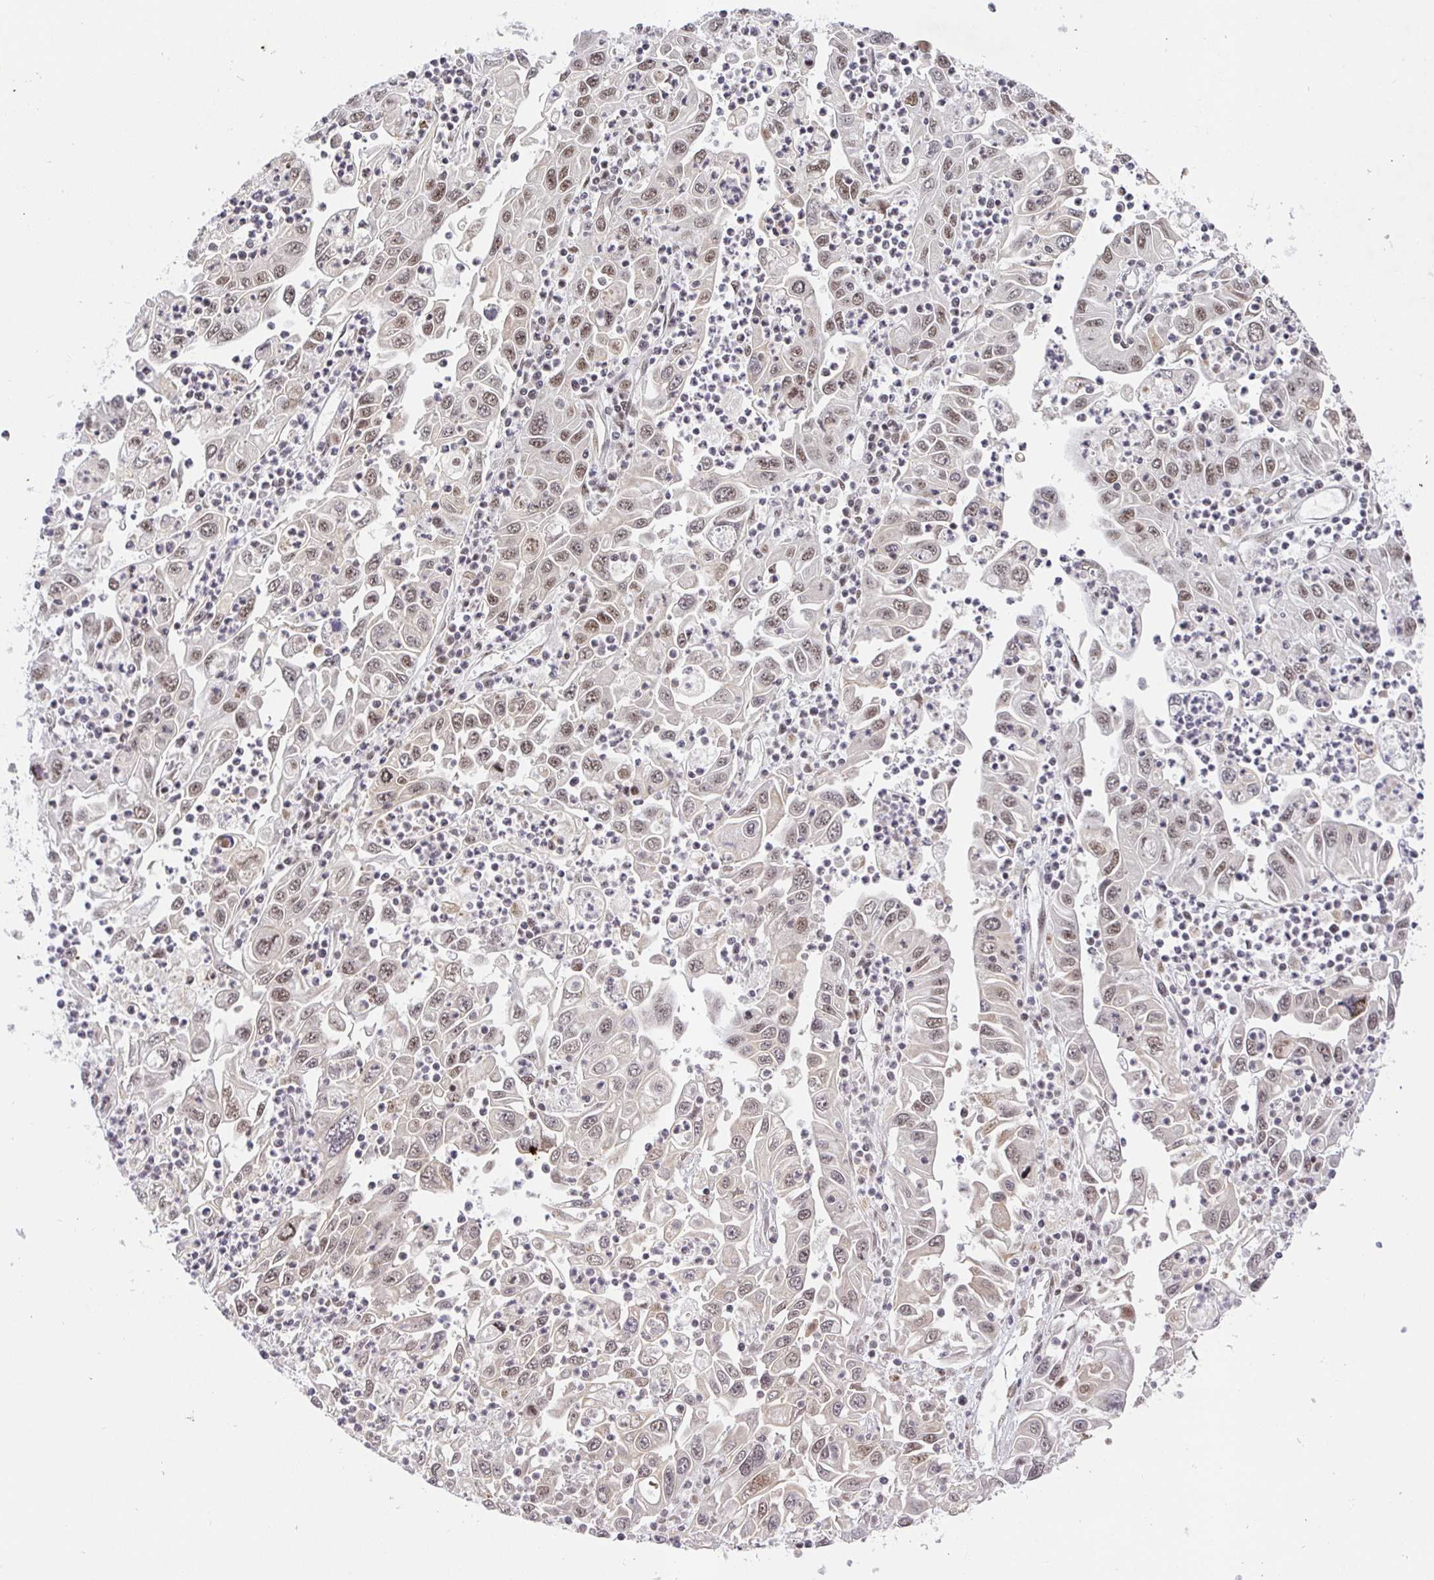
{"staining": {"intensity": "moderate", "quantity": "25%-75%", "location": "nuclear"}, "tissue": "endometrial cancer", "cell_type": "Tumor cells", "image_type": "cancer", "snomed": [{"axis": "morphology", "description": "Adenocarcinoma, NOS"}, {"axis": "topography", "description": "Uterus"}], "caption": "An image showing moderate nuclear positivity in approximately 25%-75% of tumor cells in endometrial adenocarcinoma, as visualized by brown immunohistochemical staining.", "gene": "USF1", "patient": {"sex": "female", "age": 62}}